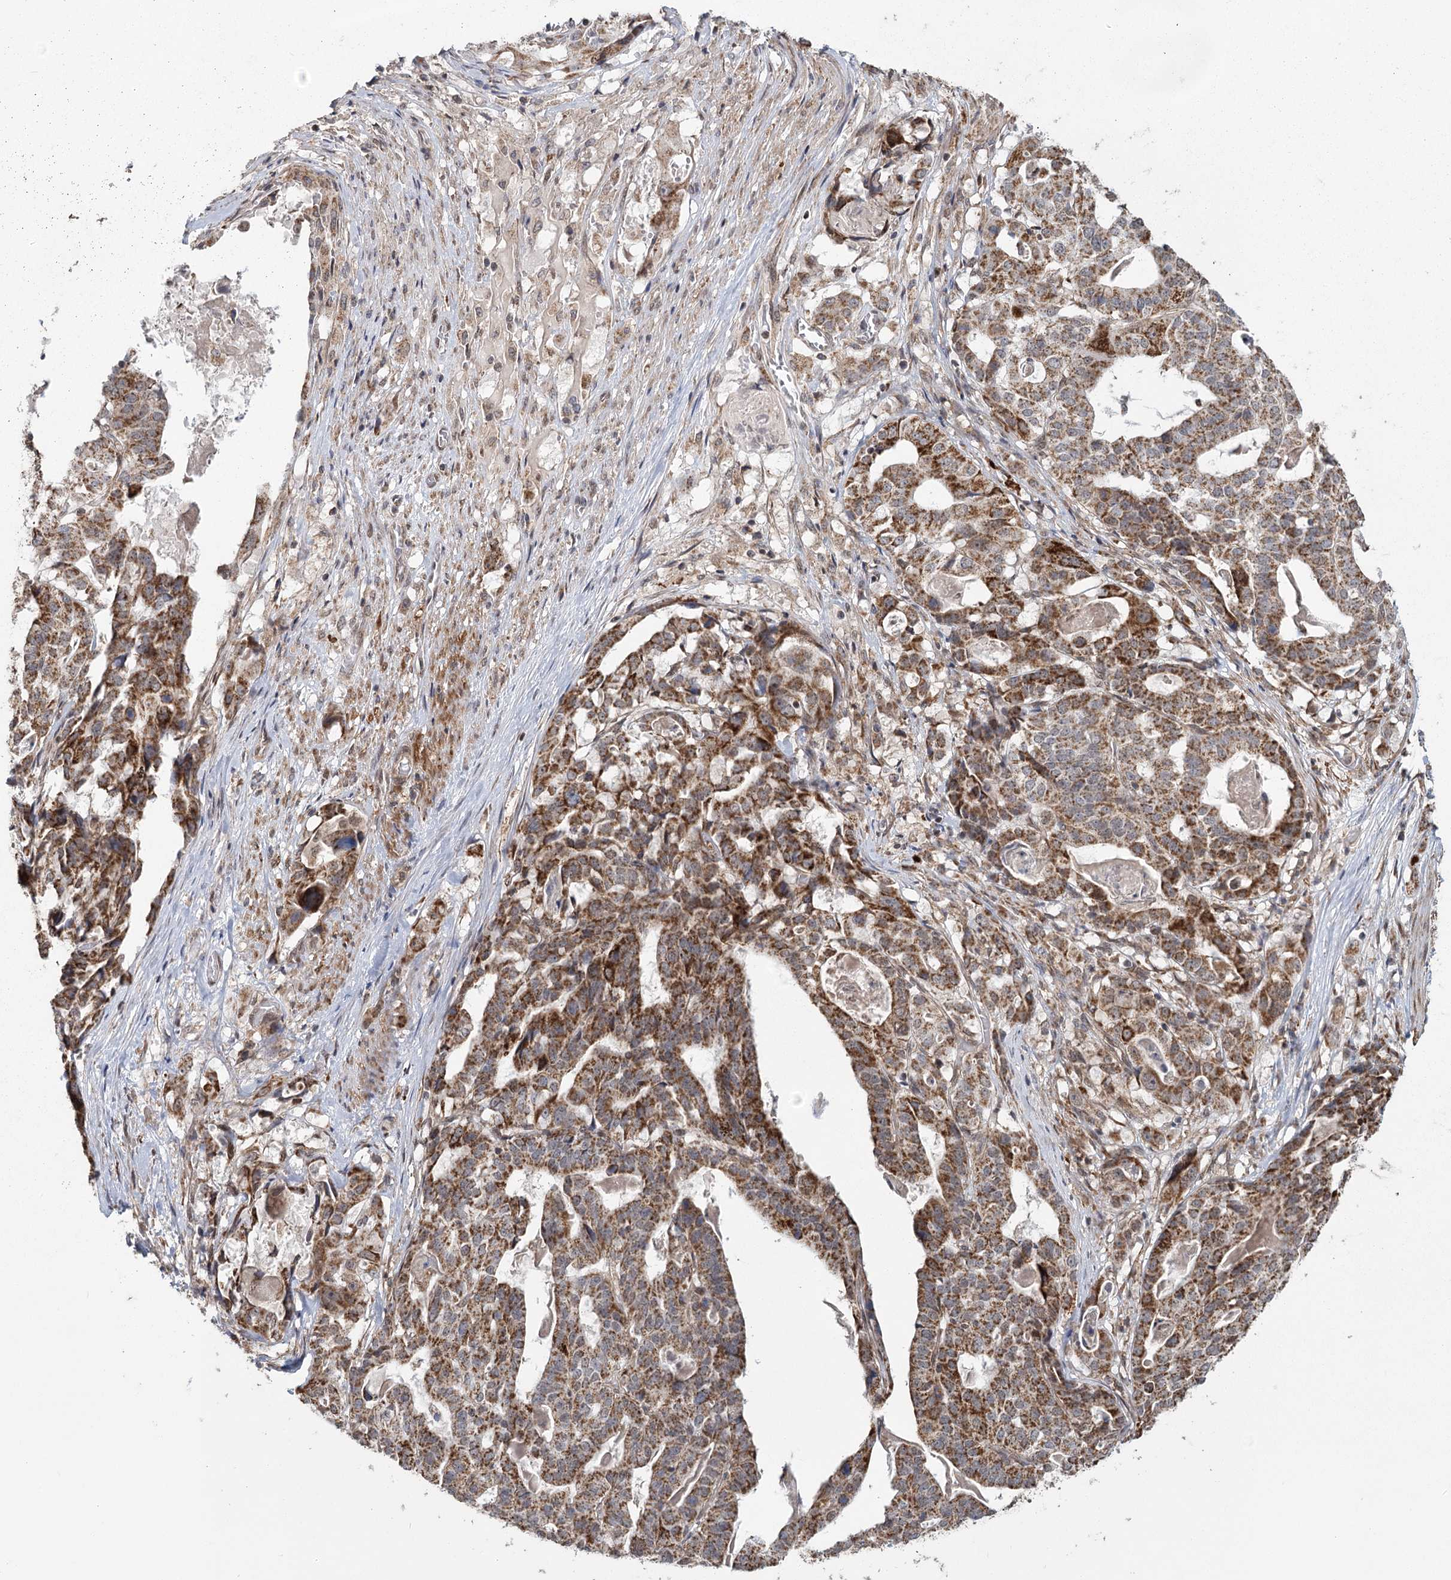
{"staining": {"intensity": "moderate", "quantity": ">75%", "location": "cytoplasmic/membranous"}, "tissue": "stomach cancer", "cell_type": "Tumor cells", "image_type": "cancer", "snomed": [{"axis": "morphology", "description": "Adenocarcinoma, NOS"}, {"axis": "topography", "description": "Stomach"}], "caption": "An IHC histopathology image of neoplastic tissue is shown. Protein staining in brown highlights moderate cytoplasmic/membranous positivity in stomach cancer (adenocarcinoma) within tumor cells. (Stains: DAB in brown, nuclei in blue, Microscopy: brightfield microscopy at high magnification).", "gene": "ZCCHC24", "patient": {"sex": "male", "age": 48}}